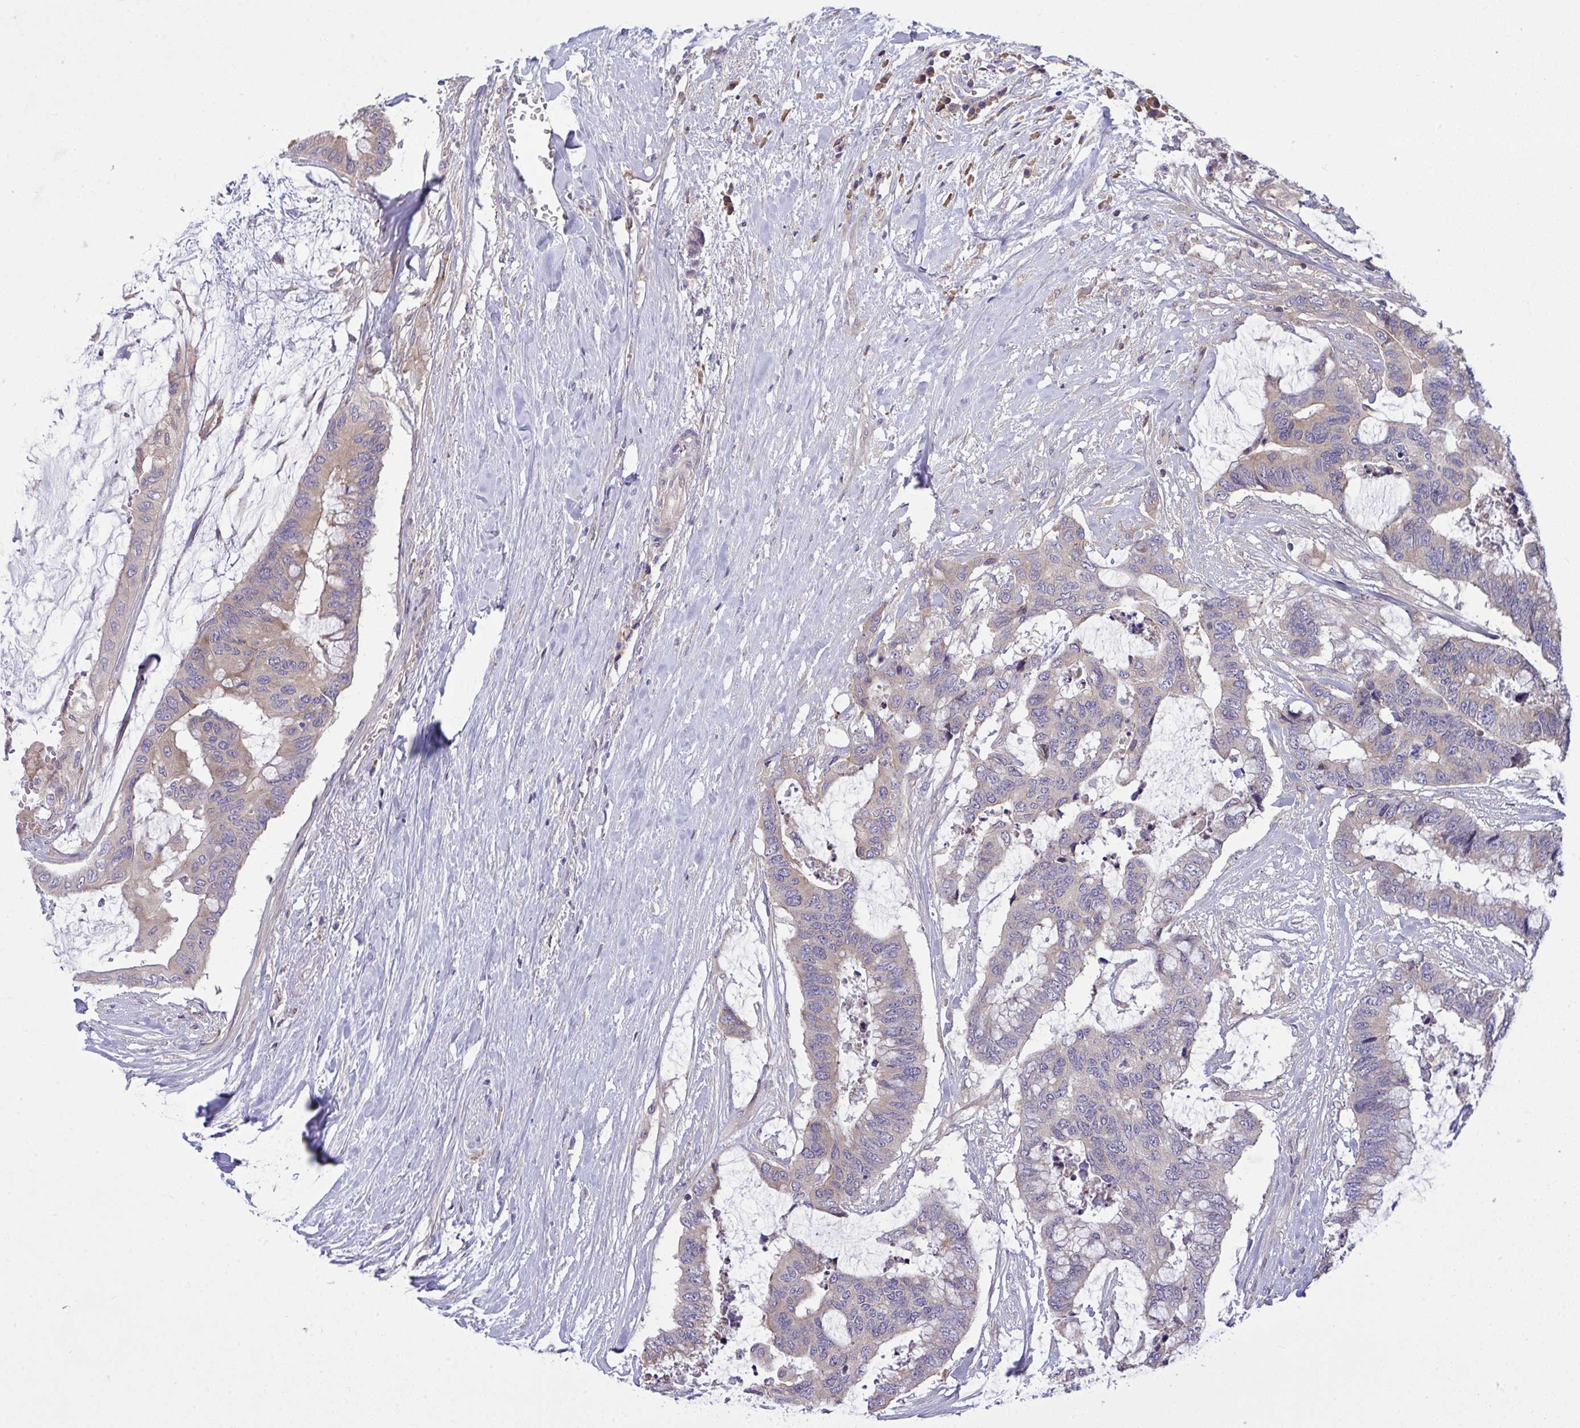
{"staining": {"intensity": "weak", "quantity": "<25%", "location": "cytoplasmic/membranous"}, "tissue": "colorectal cancer", "cell_type": "Tumor cells", "image_type": "cancer", "snomed": [{"axis": "morphology", "description": "Adenocarcinoma, NOS"}, {"axis": "topography", "description": "Rectum"}], "caption": "The photomicrograph displays no staining of tumor cells in colorectal adenocarcinoma.", "gene": "GRB14", "patient": {"sex": "female", "age": 59}}